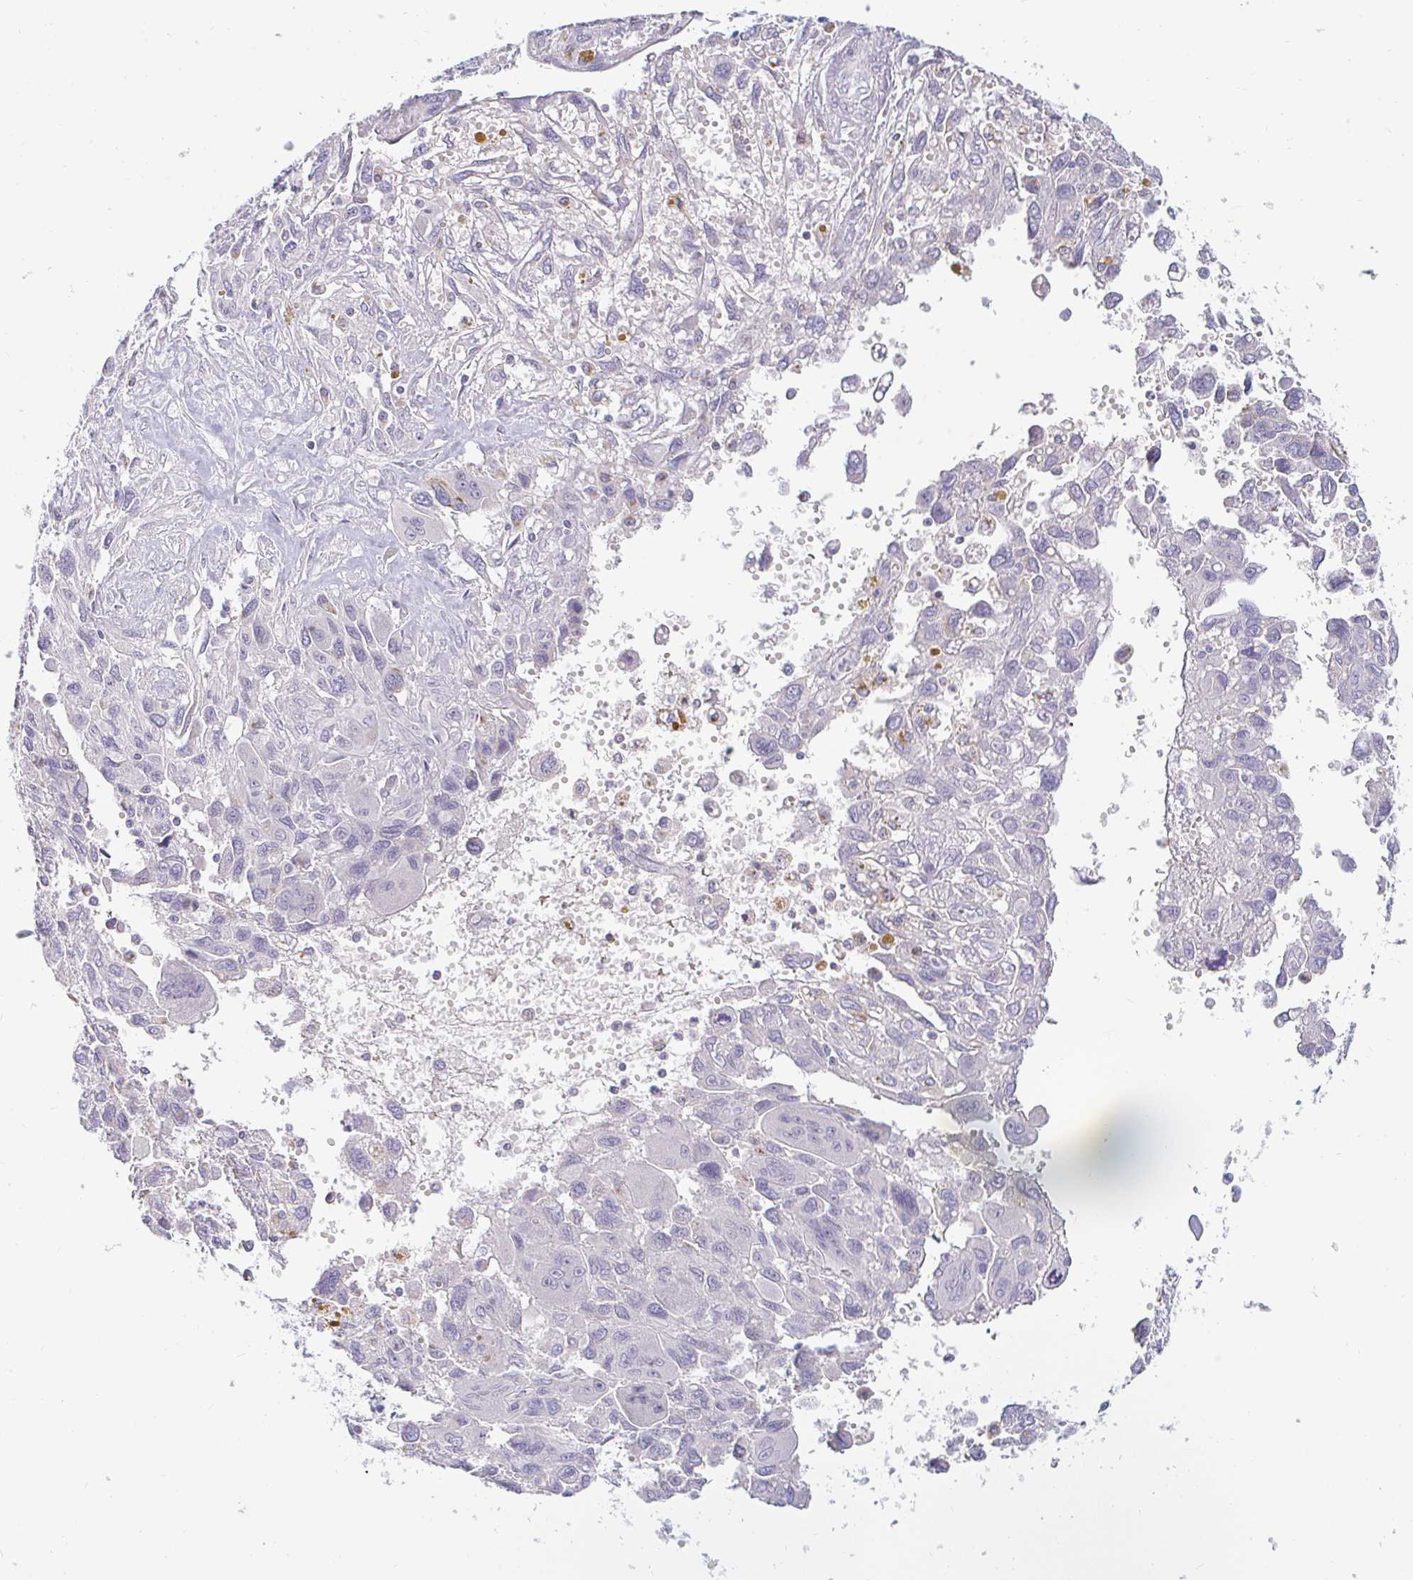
{"staining": {"intensity": "negative", "quantity": "none", "location": "none"}, "tissue": "pancreatic cancer", "cell_type": "Tumor cells", "image_type": "cancer", "snomed": [{"axis": "morphology", "description": "Adenocarcinoma, NOS"}, {"axis": "topography", "description": "Pancreas"}], "caption": "The photomicrograph displays no significant staining in tumor cells of pancreatic cancer.", "gene": "OR51D1", "patient": {"sex": "female", "age": 47}}